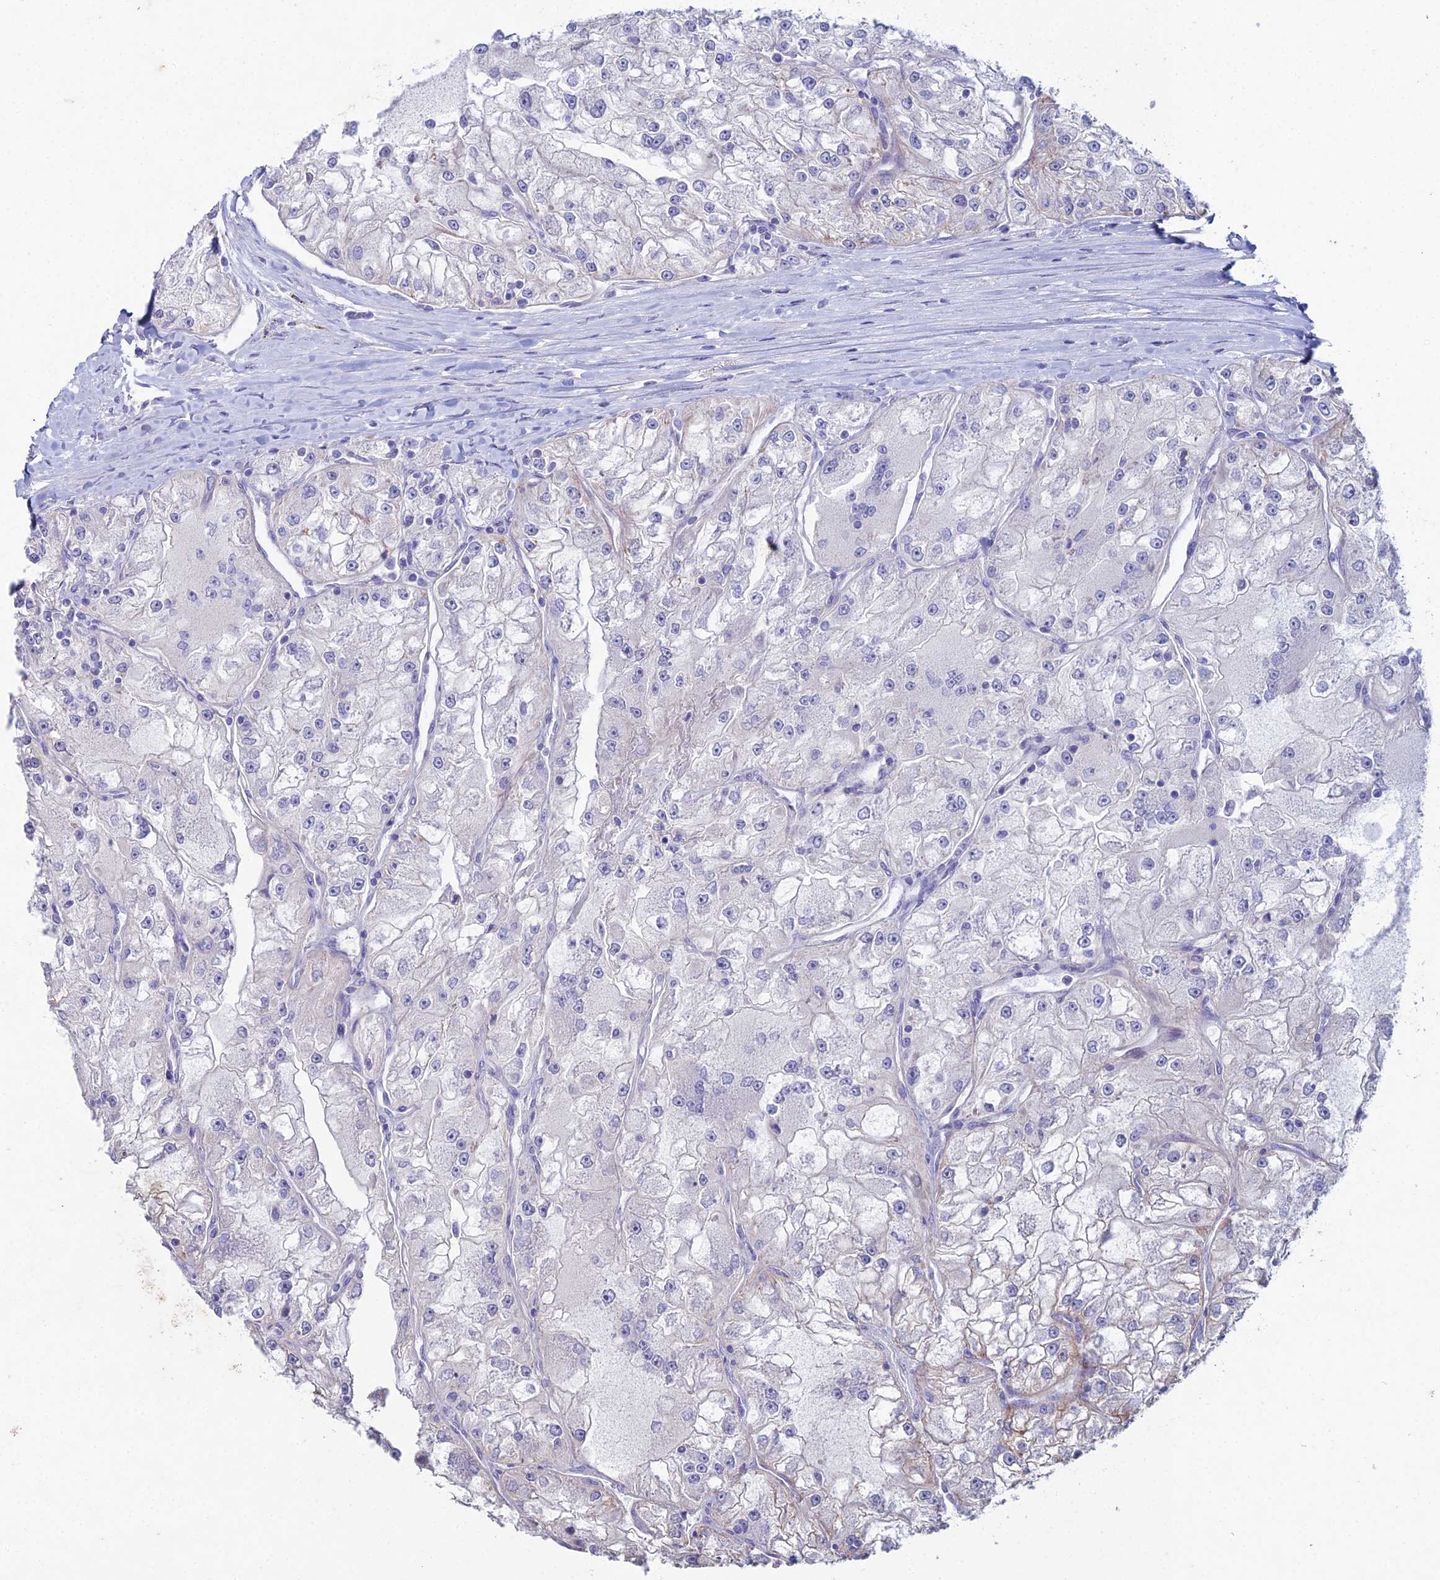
{"staining": {"intensity": "moderate", "quantity": "25%-75%", "location": "cytoplasmic/membranous"}, "tissue": "renal cancer", "cell_type": "Tumor cells", "image_type": "cancer", "snomed": [{"axis": "morphology", "description": "Adenocarcinoma, NOS"}, {"axis": "topography", "description": "Kidney"}], "caption": "Moderate cytoplasmic/membranous staining is identified in about 25%-75% of tumor cells in adenocarcinoma (renal).", "gene": "NCAM1", "patient": {"sex": "female", "age": 72}}